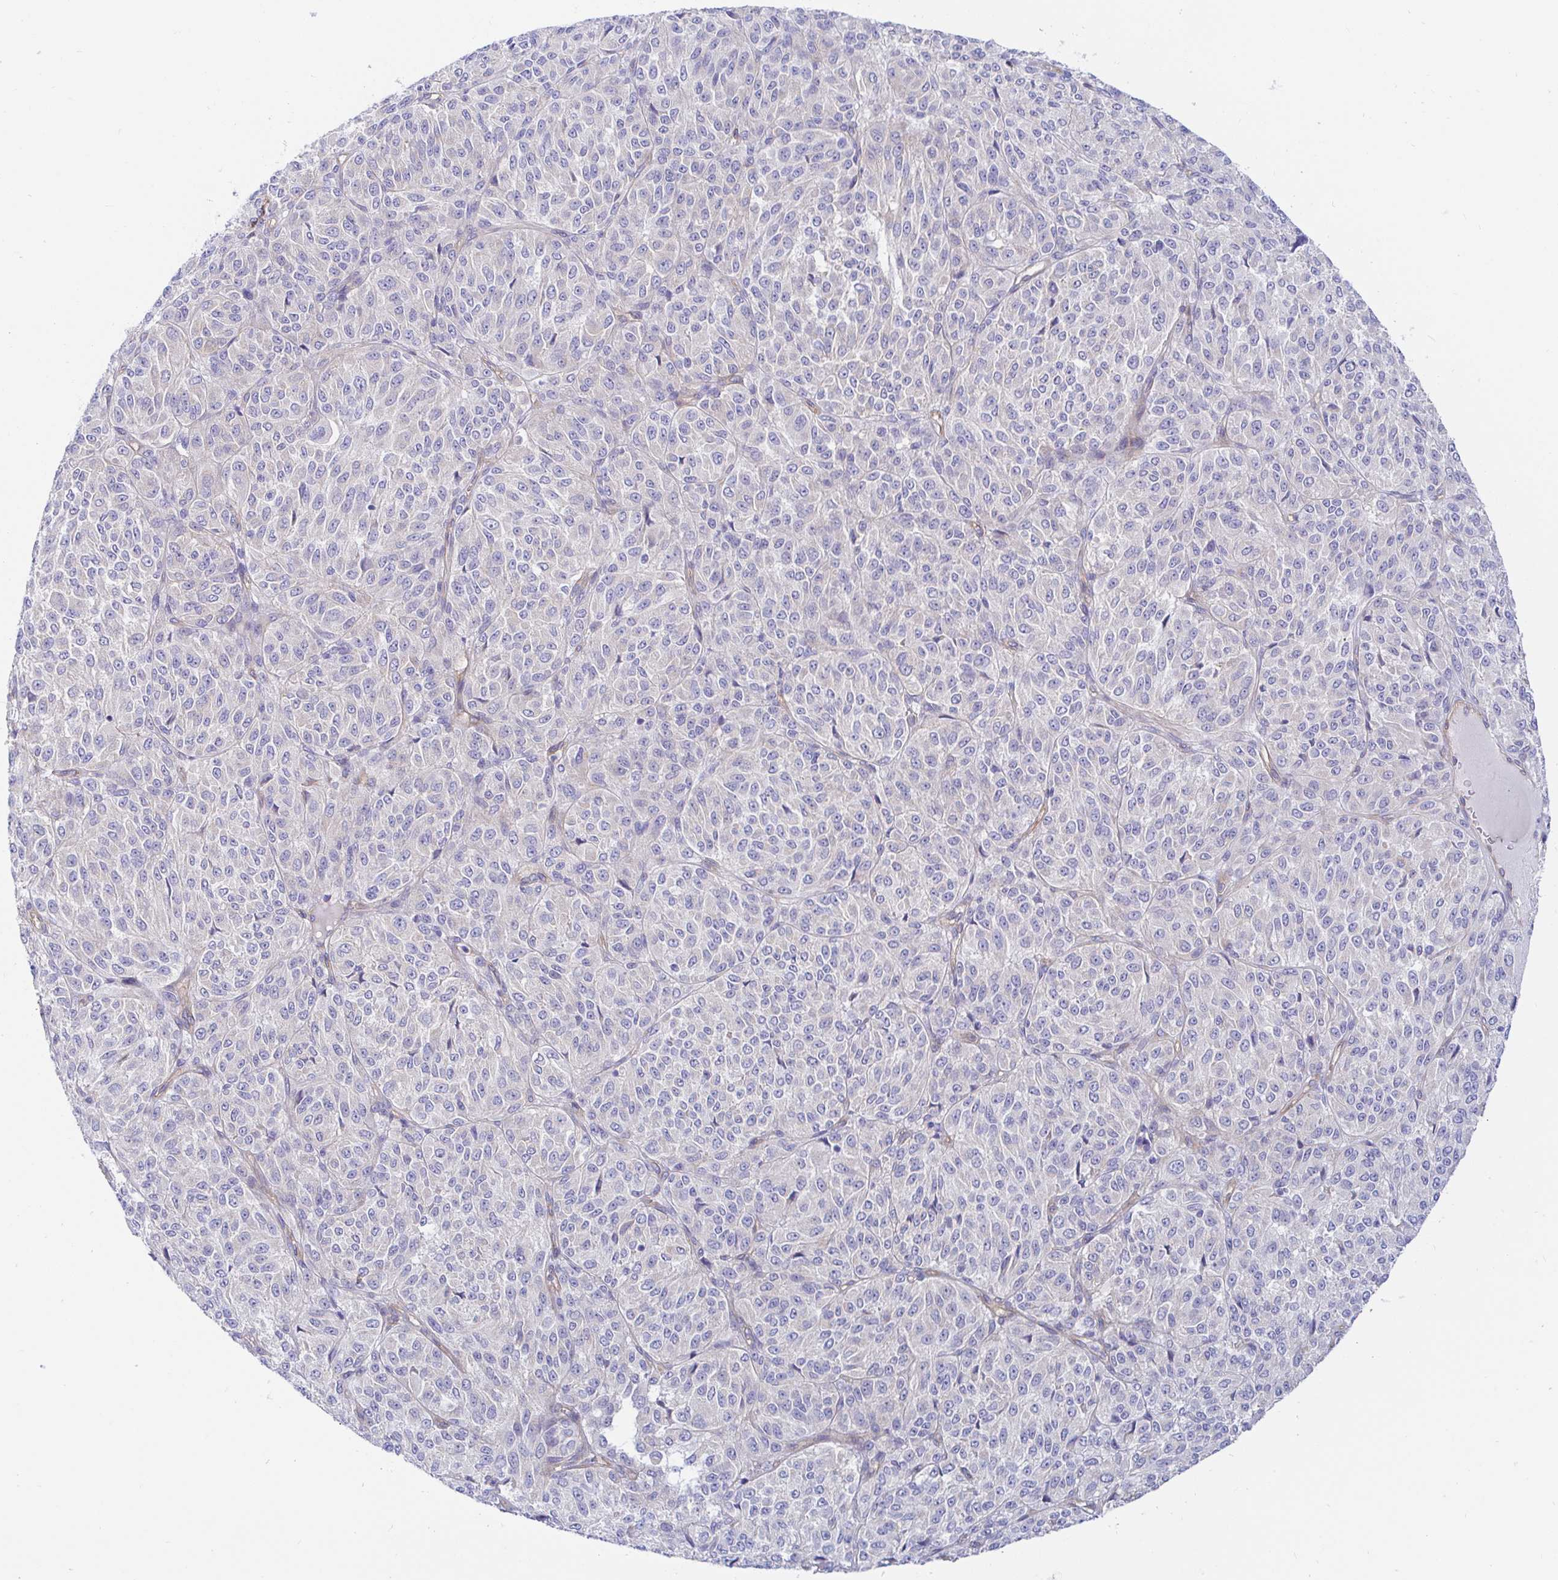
{"staining": {"intensity": "negative", "quantity": "none", "location": "none"}, "tissue": "melanoma", "cell_type": "Tumor cells", "image_type": "cancer", "snomed": [{"axis": "morphology", "description": "Malignant melanoma, Metastatic site"}, {"axis": "topography", "description": "Brain"}], "caption": "This histopathology image is of melanoma stained with immunohistochemistry (IHC) to label a protein in brown with the nuclei are counter-stained blue. There is no positivity in tumor cells.", "gene": "ARL4D", "patient": {"sex": "female", "age": 56}}